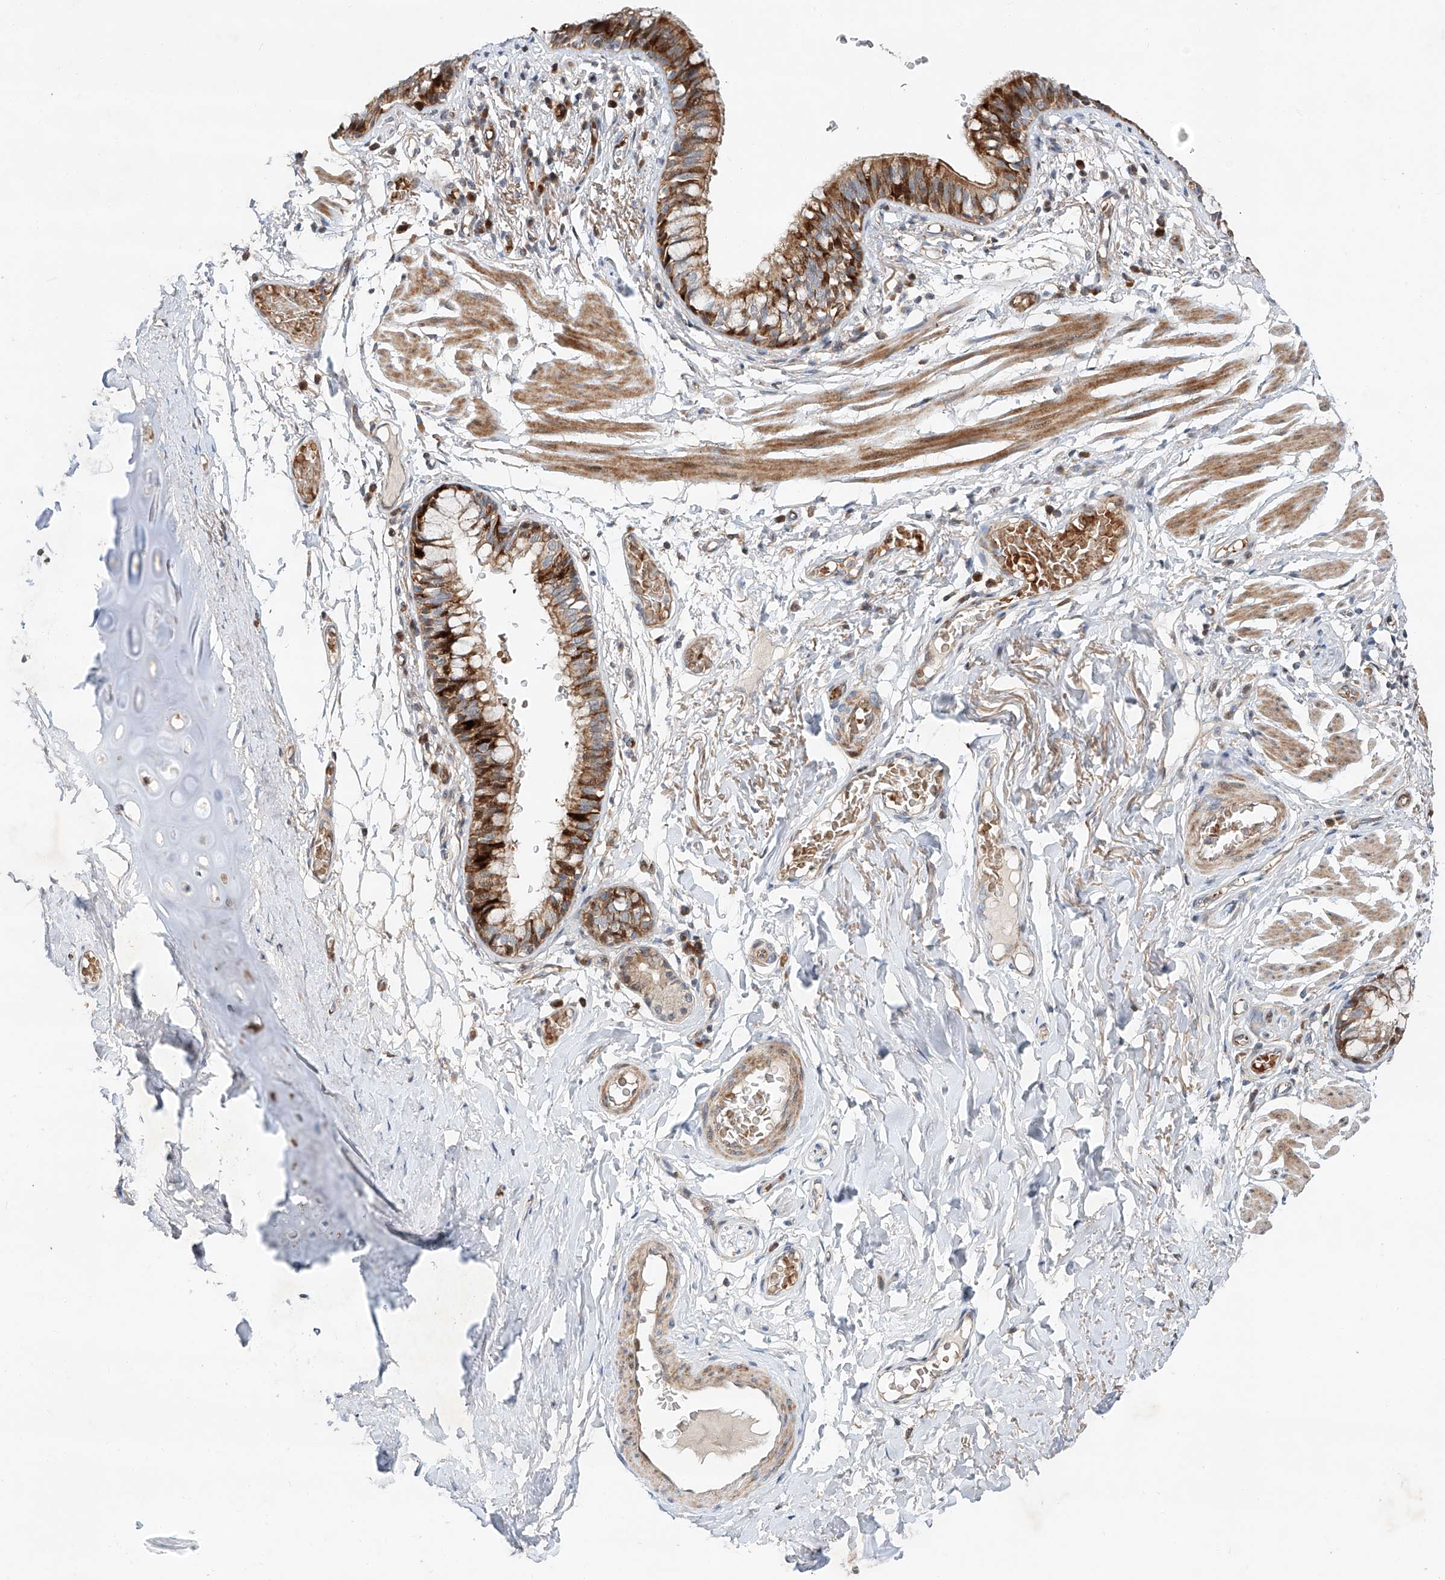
{"staining": {"intensity": "strong", "quantity": ">75%", "location": "cytoplasmic/membranous"}, "tissue": "bronchus", "cell_type": "Respiratory epithelial cells", "image_type": "normal", "snomed": [{"axis": "morphology", "description": "Normal tissue, NOS"}, {"axis": "topography", "description": "Cartilage tissue"}, {"axis": "topography", "description": "Bronchus"}], "caption": "IHC (DAB) staining of benign human bronchus displays strong cytoplasmic/membranous protein staining in about >75% of respiratory epithelial cells.", "gene": "USF3", "patient": {"sex": "female", "age": 36}}